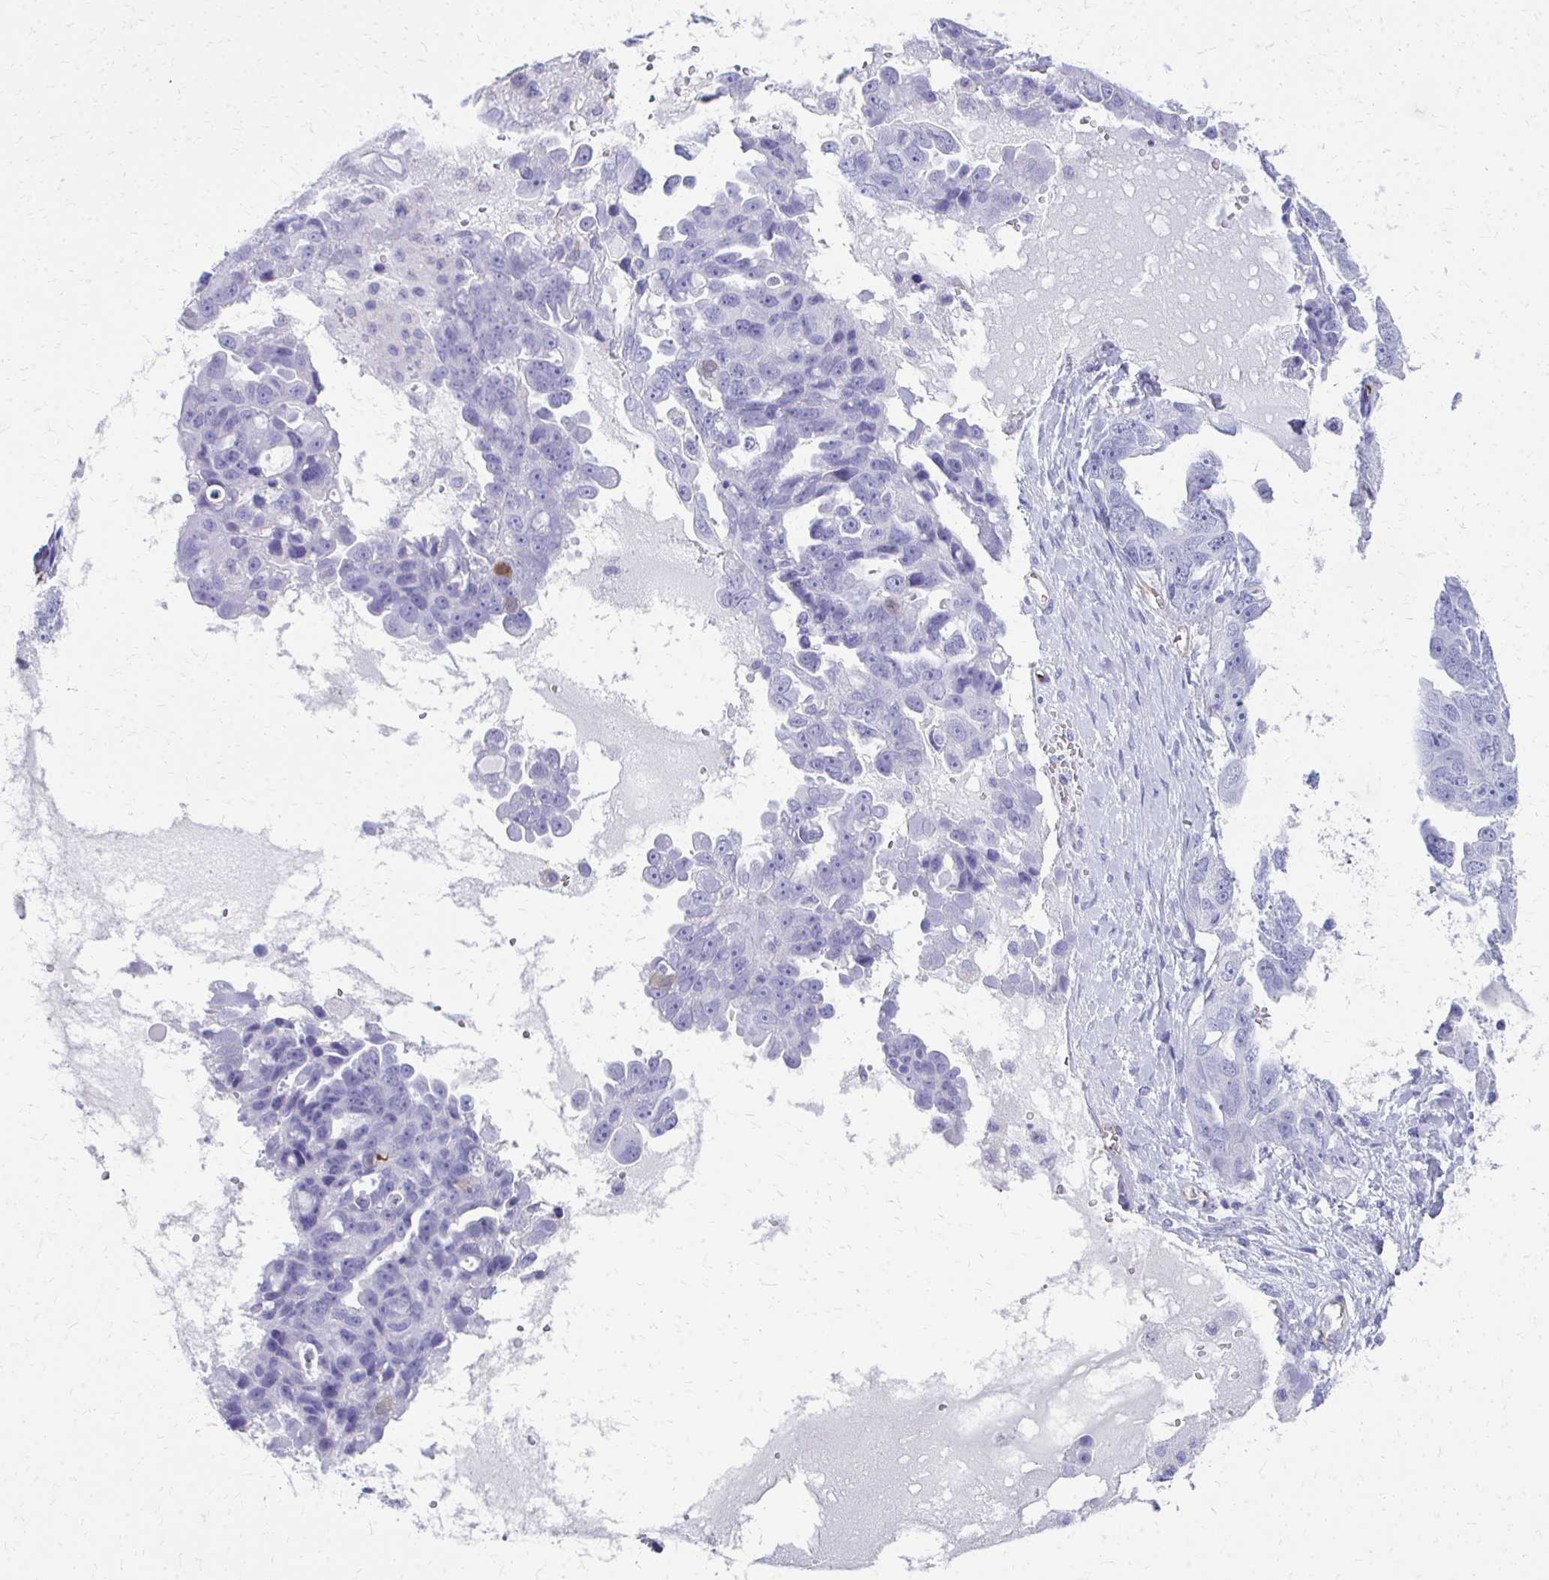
{"staining": {"intensity": "negative", "quantity": "none", "location": "none"}, "tissue": "ovarian cancer", "cell_type": "Tumor cells", "image_type": "cancer", "snomed": [{"axis": "morphology", "description": "Carcinoma, endometroid"}, {"axis": "topography", "description": "Ovary"}], "caption": "This is an immunohistochemistry histopathology image of ovarian cancer. There is no expression in tumor cells.", "gene": "TPSG1", "patient": {"sex": "female", "age": 70}}